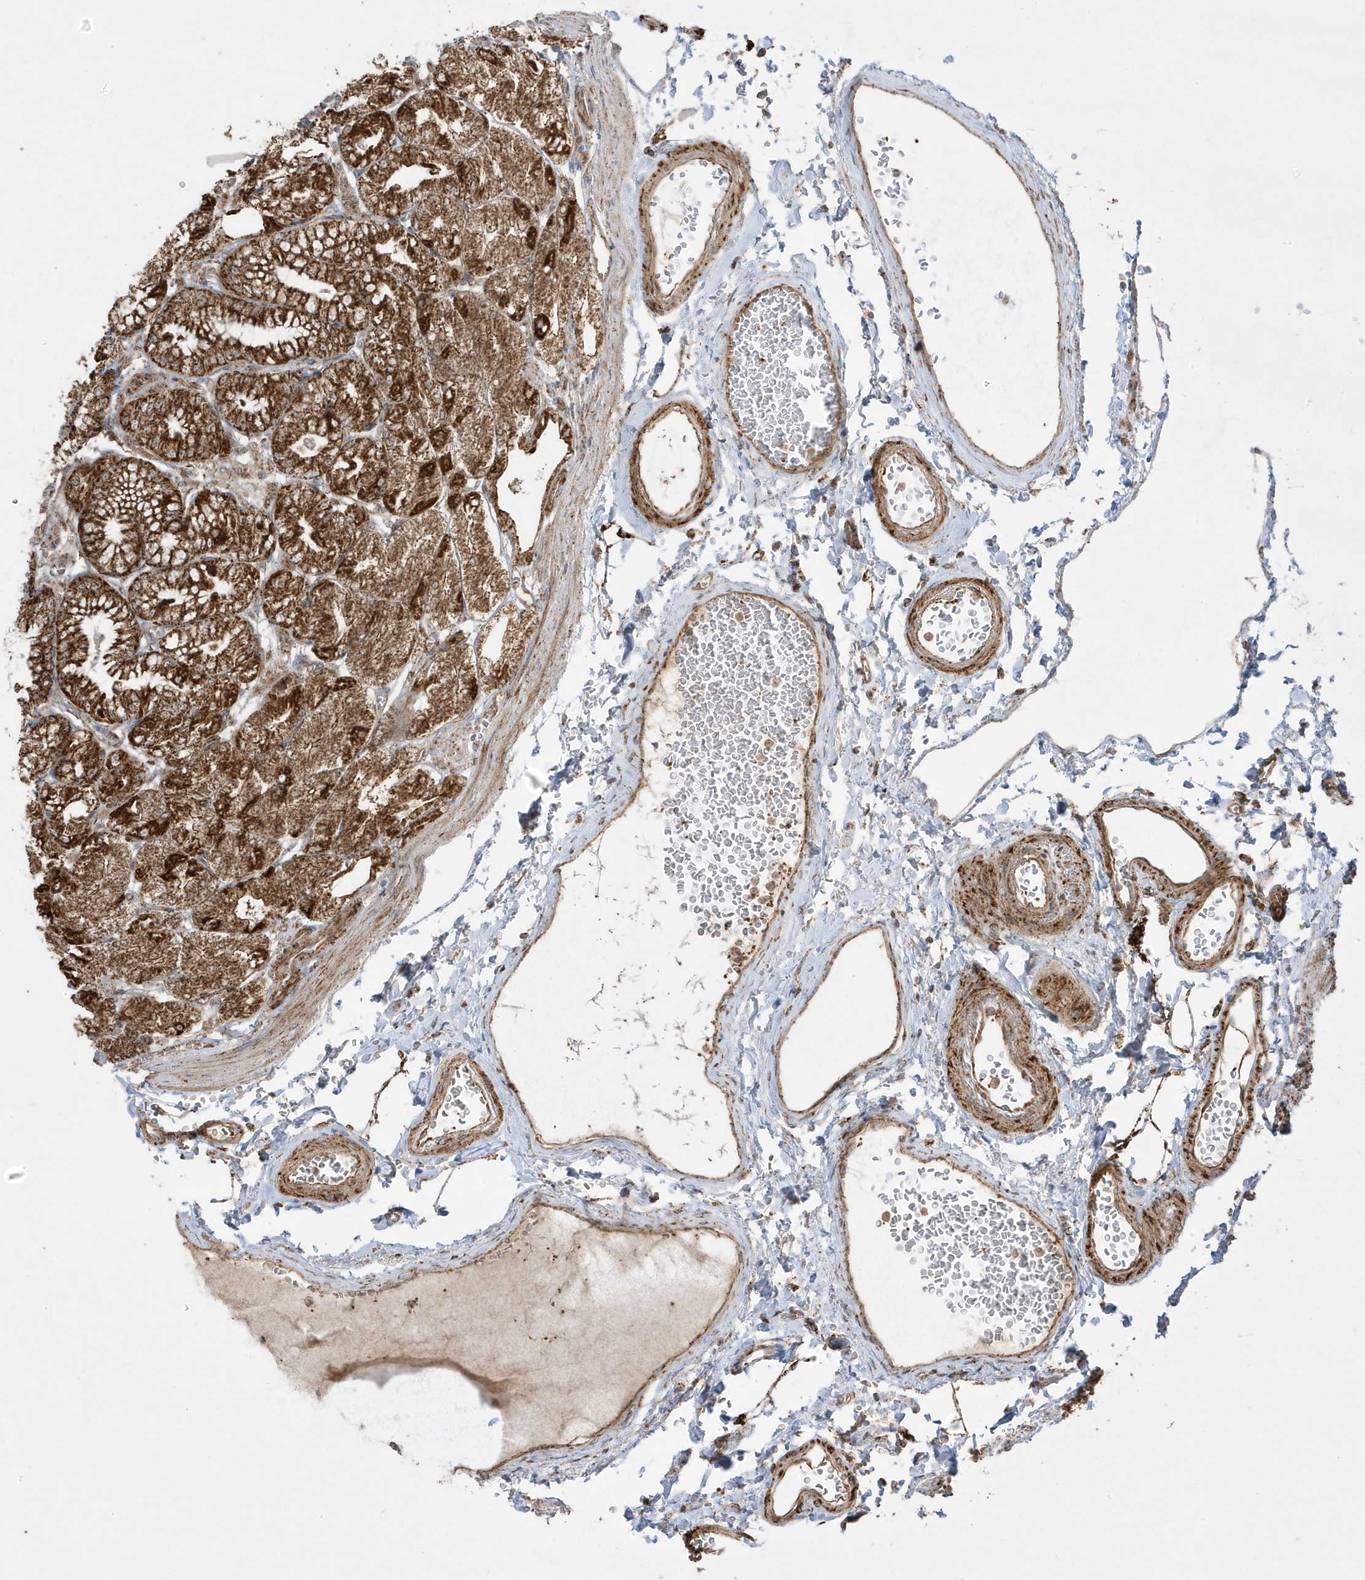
{"staining": {"intensity": "strong", "quantity": ">75%", "location": "cytoplasmic/membranous"}, "tissue": "stomach", "cell_type": "Glandular cells", "image_type": "normal", "snomed": [{"axis": "morphology", "description": "Normal tissue, NOS"}, {"axis": "topography", "description": "Stomach, lower"}], "caption": "Immunohistochemical staining of benign stomach demonstrates >75% levels of strong cytoplasmic/membranous protein positivity in approximately >75% of glandular cells. The staining was performed using DAB (3,3'-diaminobenzidine) to visualize the protein expression in brown, while the nuclei were stained in blue with hematoxylin (Magnification: 20x).", "gene": "CLUAP1", "patient": {"sex": "male", "age": 71}}